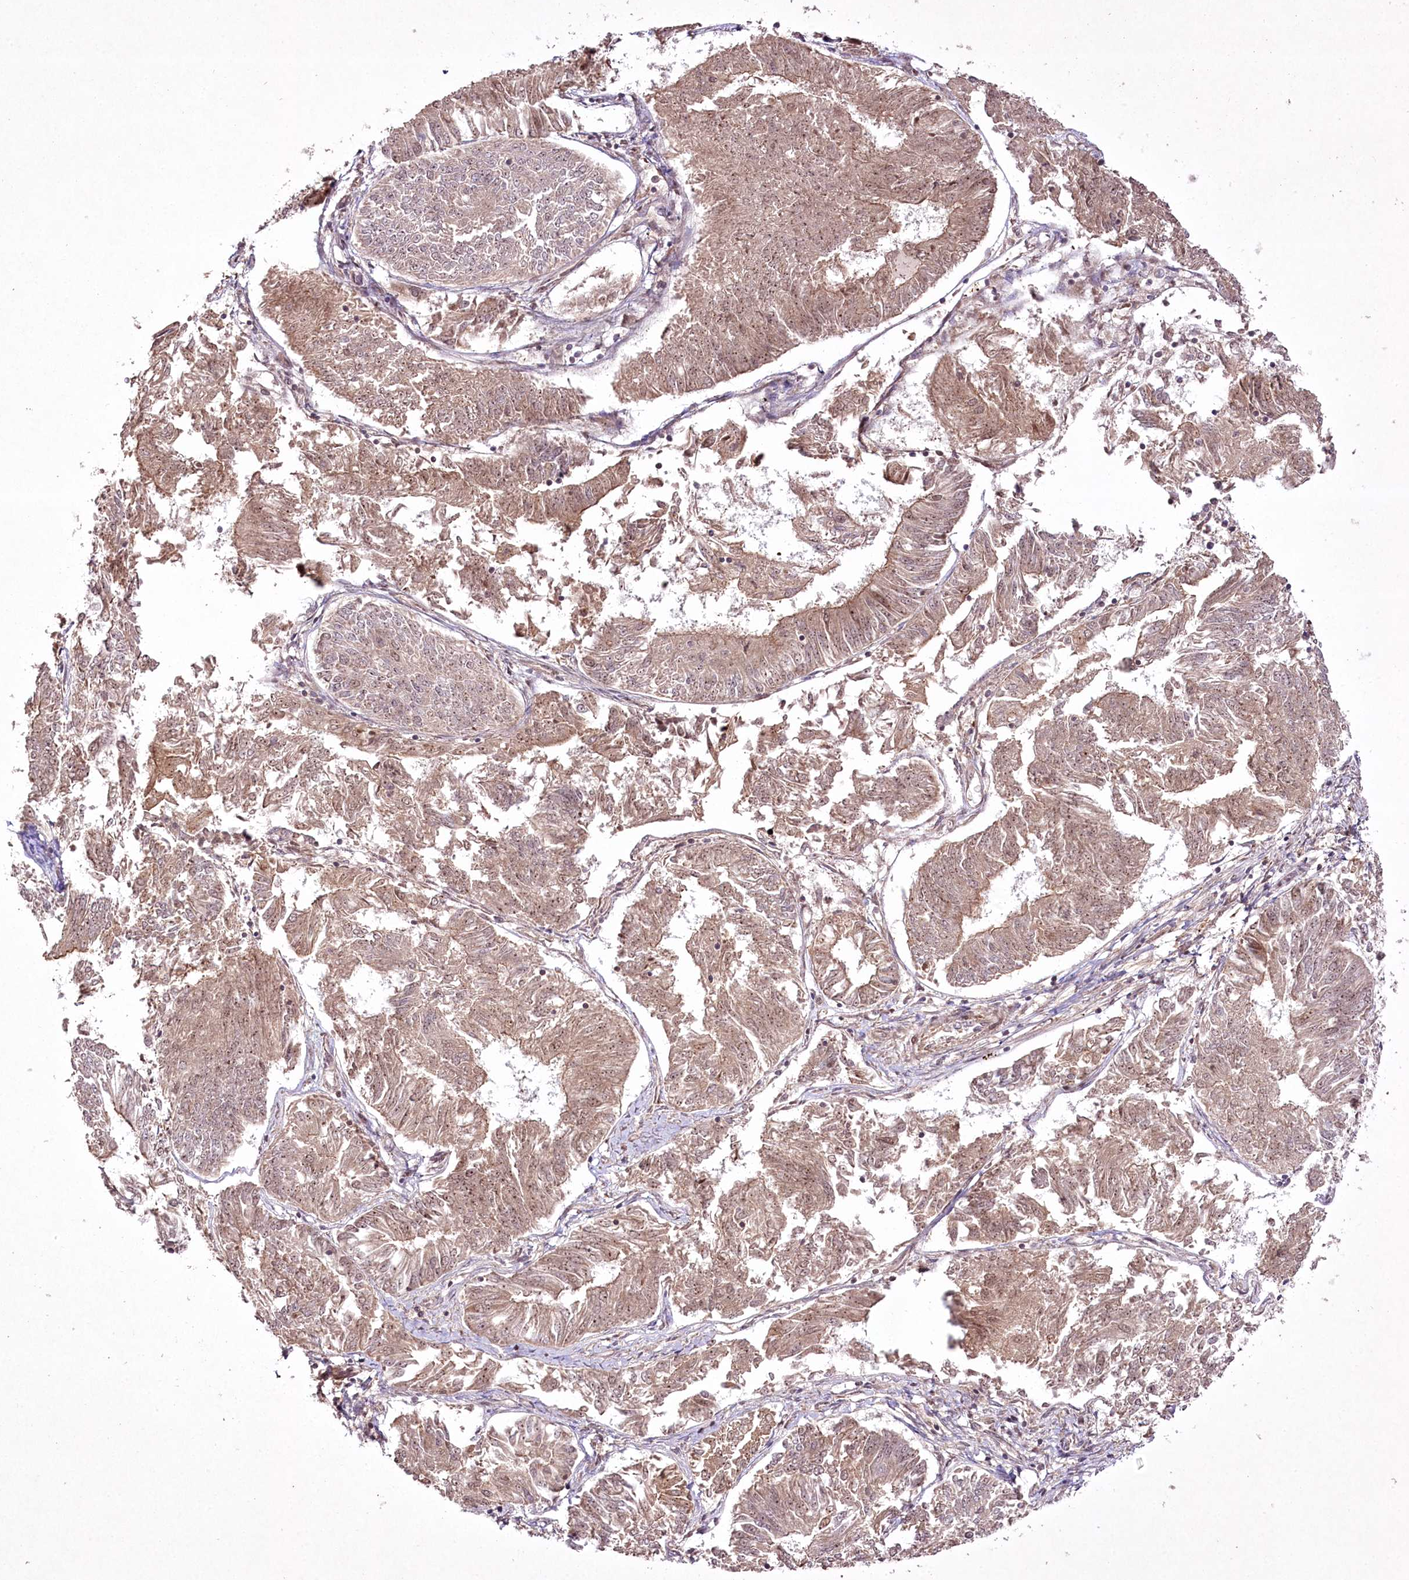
{"staining": {"intensity": "weak", "quantity": ">75%", "location": "cytoplasmic/membranous"}, "tissue": "endometrial cancer", "cell_type": "Tumor cells", "image_type": "cancer", "snomed": [{"axis": "morphology", "description": "Adenocarcinoma, NOS"}, {"axis": "topography", "description": "Endometrium"}], "caption": "Protein analysis of endometrial cancer tissue exhibits weak cytoplasmic/membranous staining in approximately >75% of tumor cells.", "gene": "CCDC59", "patient": {"sex": "female", "age": 58}}